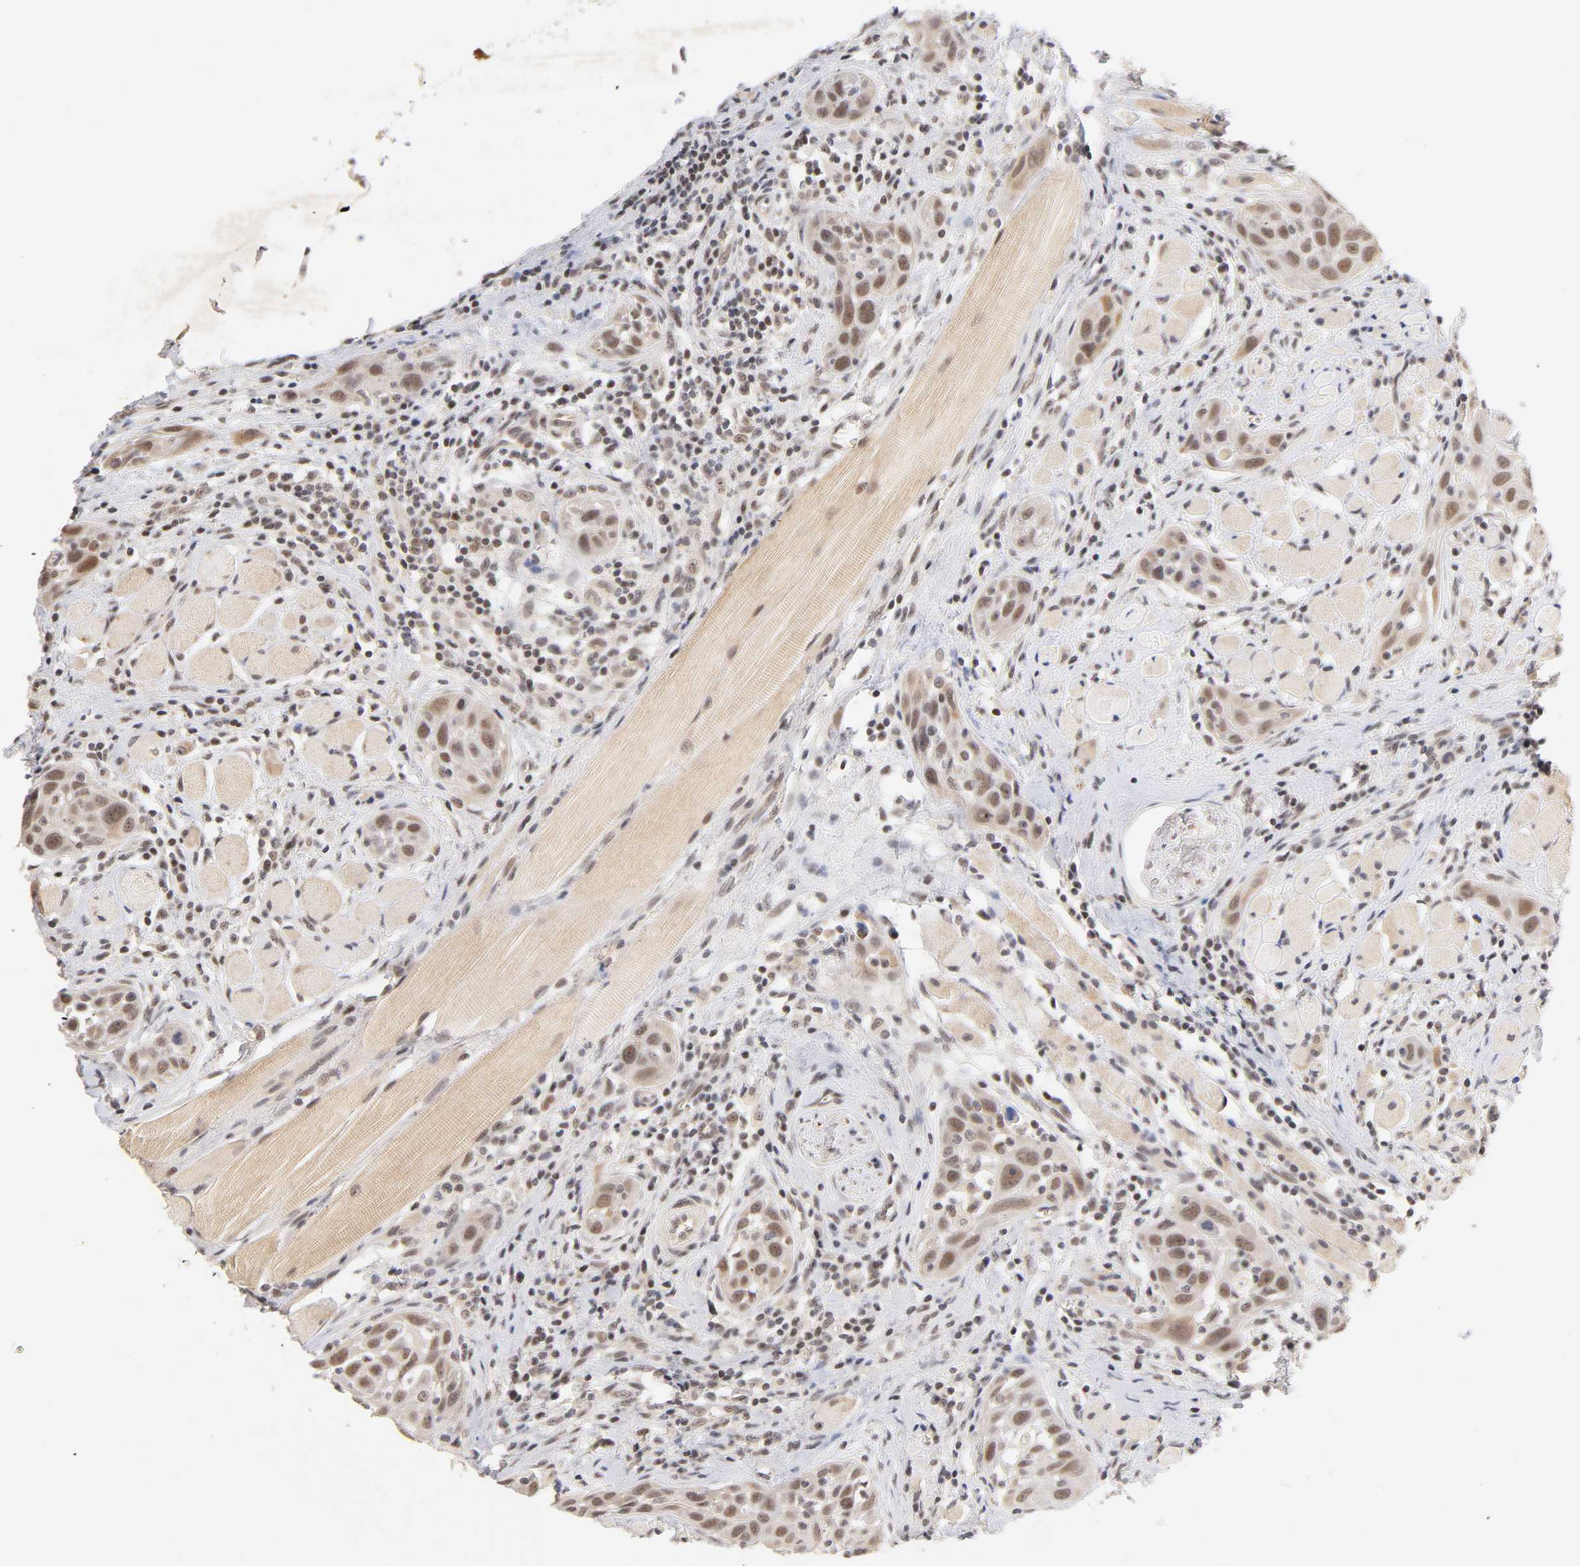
{"staining": {"intensity": "weak", "quantity": "25%-75%", "location": "cytoplasmic/membranous,nuclear"}, "tissue": "head and neck cancer", "cell_type": "Tumor cells", "image_type": "cancer", "snomed": [{"axis": "morphology", "description": "Squamous cell carcinoma, NOS"}, {"axis": "topography", "description": "Oral tissue"}, {"axis": "topography", "description": "Head-Neck"}], "caption": "Squamous cell carcinoma (head and neck) was stained to show a protein in brown. There is low levels of weak cytoplasmic/membranous and nuclear expression in approximately 25%-75% of tumor cells.", "gene": "TAF10", "patient": {"sex": "female", "age": 50}}